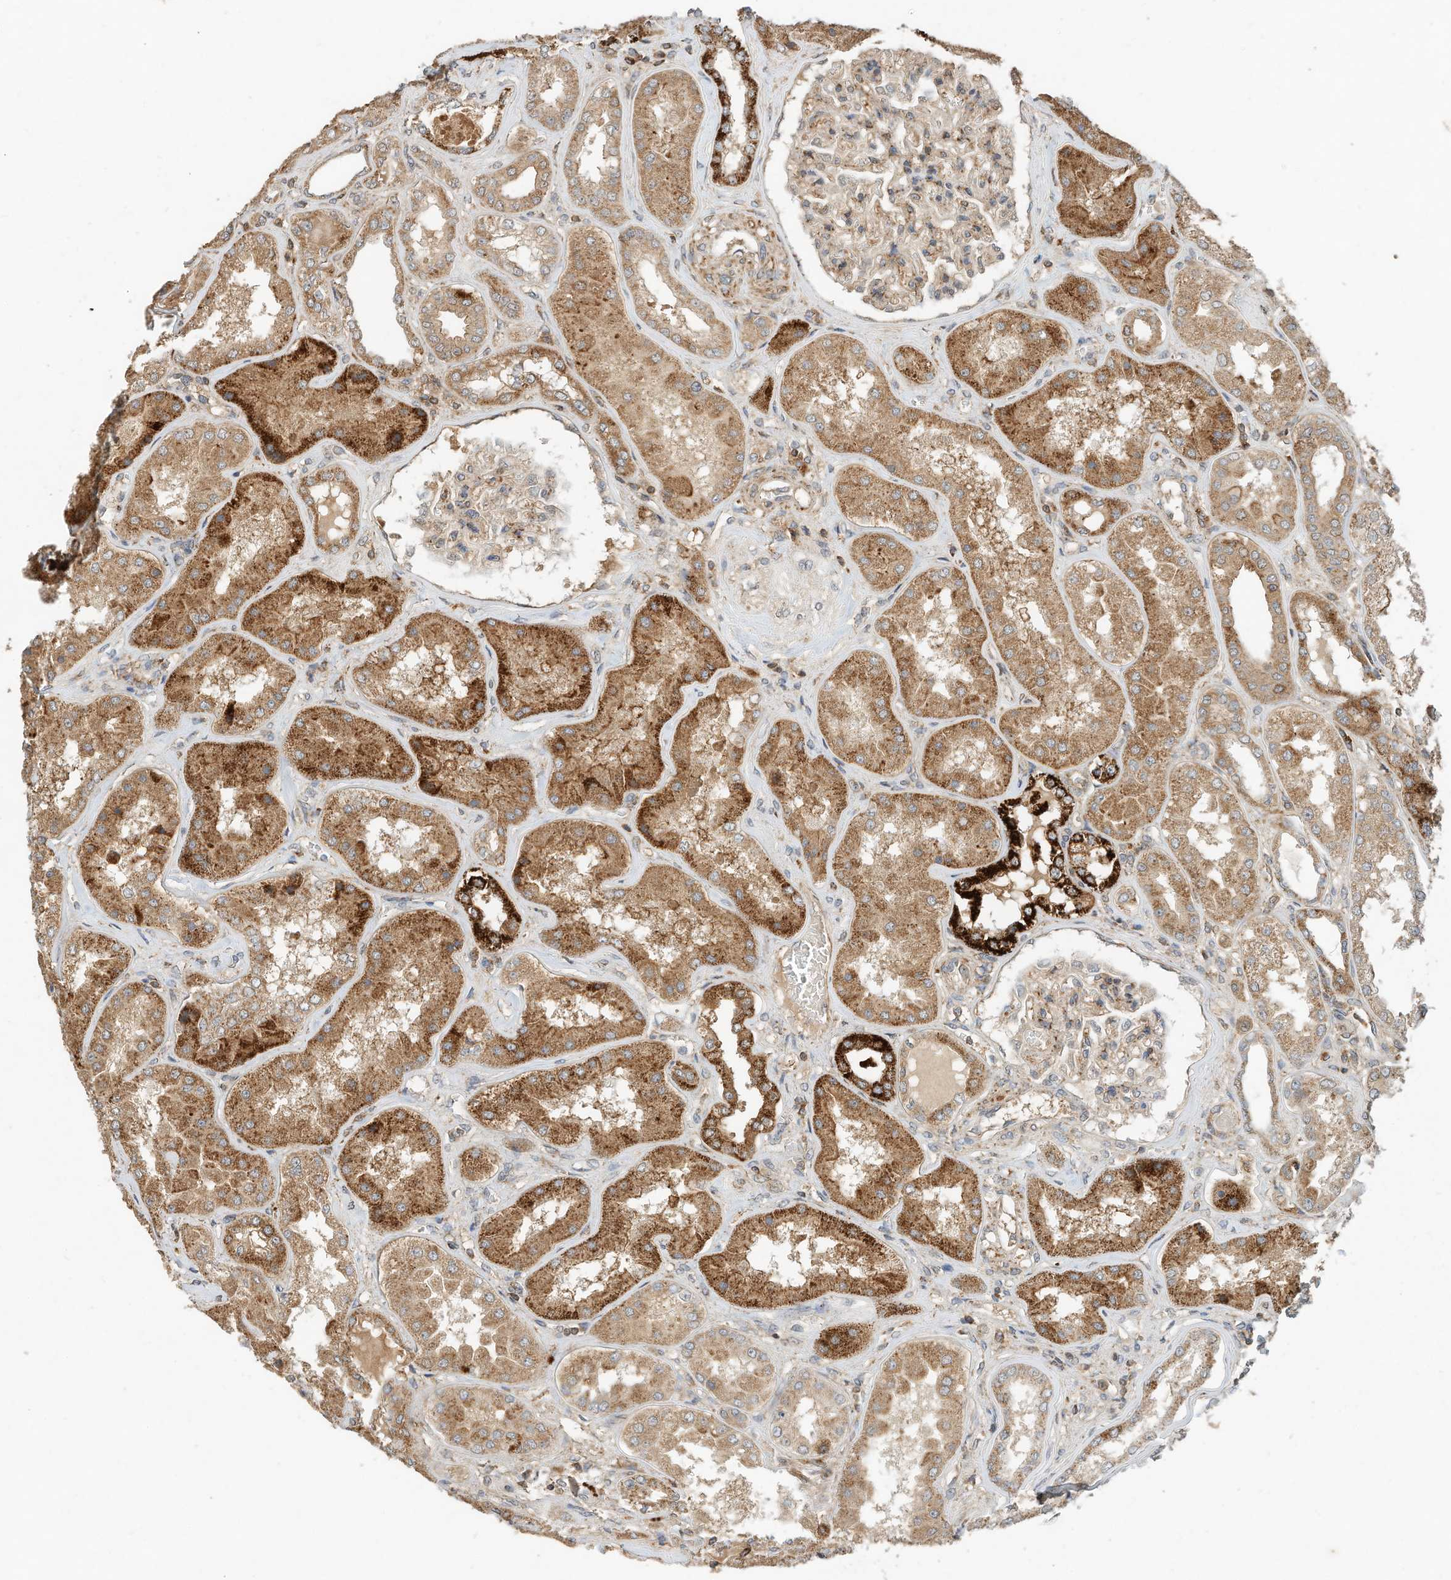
{"staining": {"intensity": "moderate", "quantity": ">75%", "location": "cytoplasmic/membranous"}, "tissue": "kidney", "cell_type": "Cells in glomeruli", "image_type": "normal", "snomed": [{"axis": "morphology", "description": "Normal tissue, NOS"}, {"axis": "topography", "description": "Kidney"}], "caption": "Immunohistochemistry (DAB) staining of normal human kidney exhibits moderate cytoplasmic/membranous protein positivity in about >75% of cells in glomeruli.", "gene": "CPAMD8", "patient": {"sex": "female", "age": 56}}